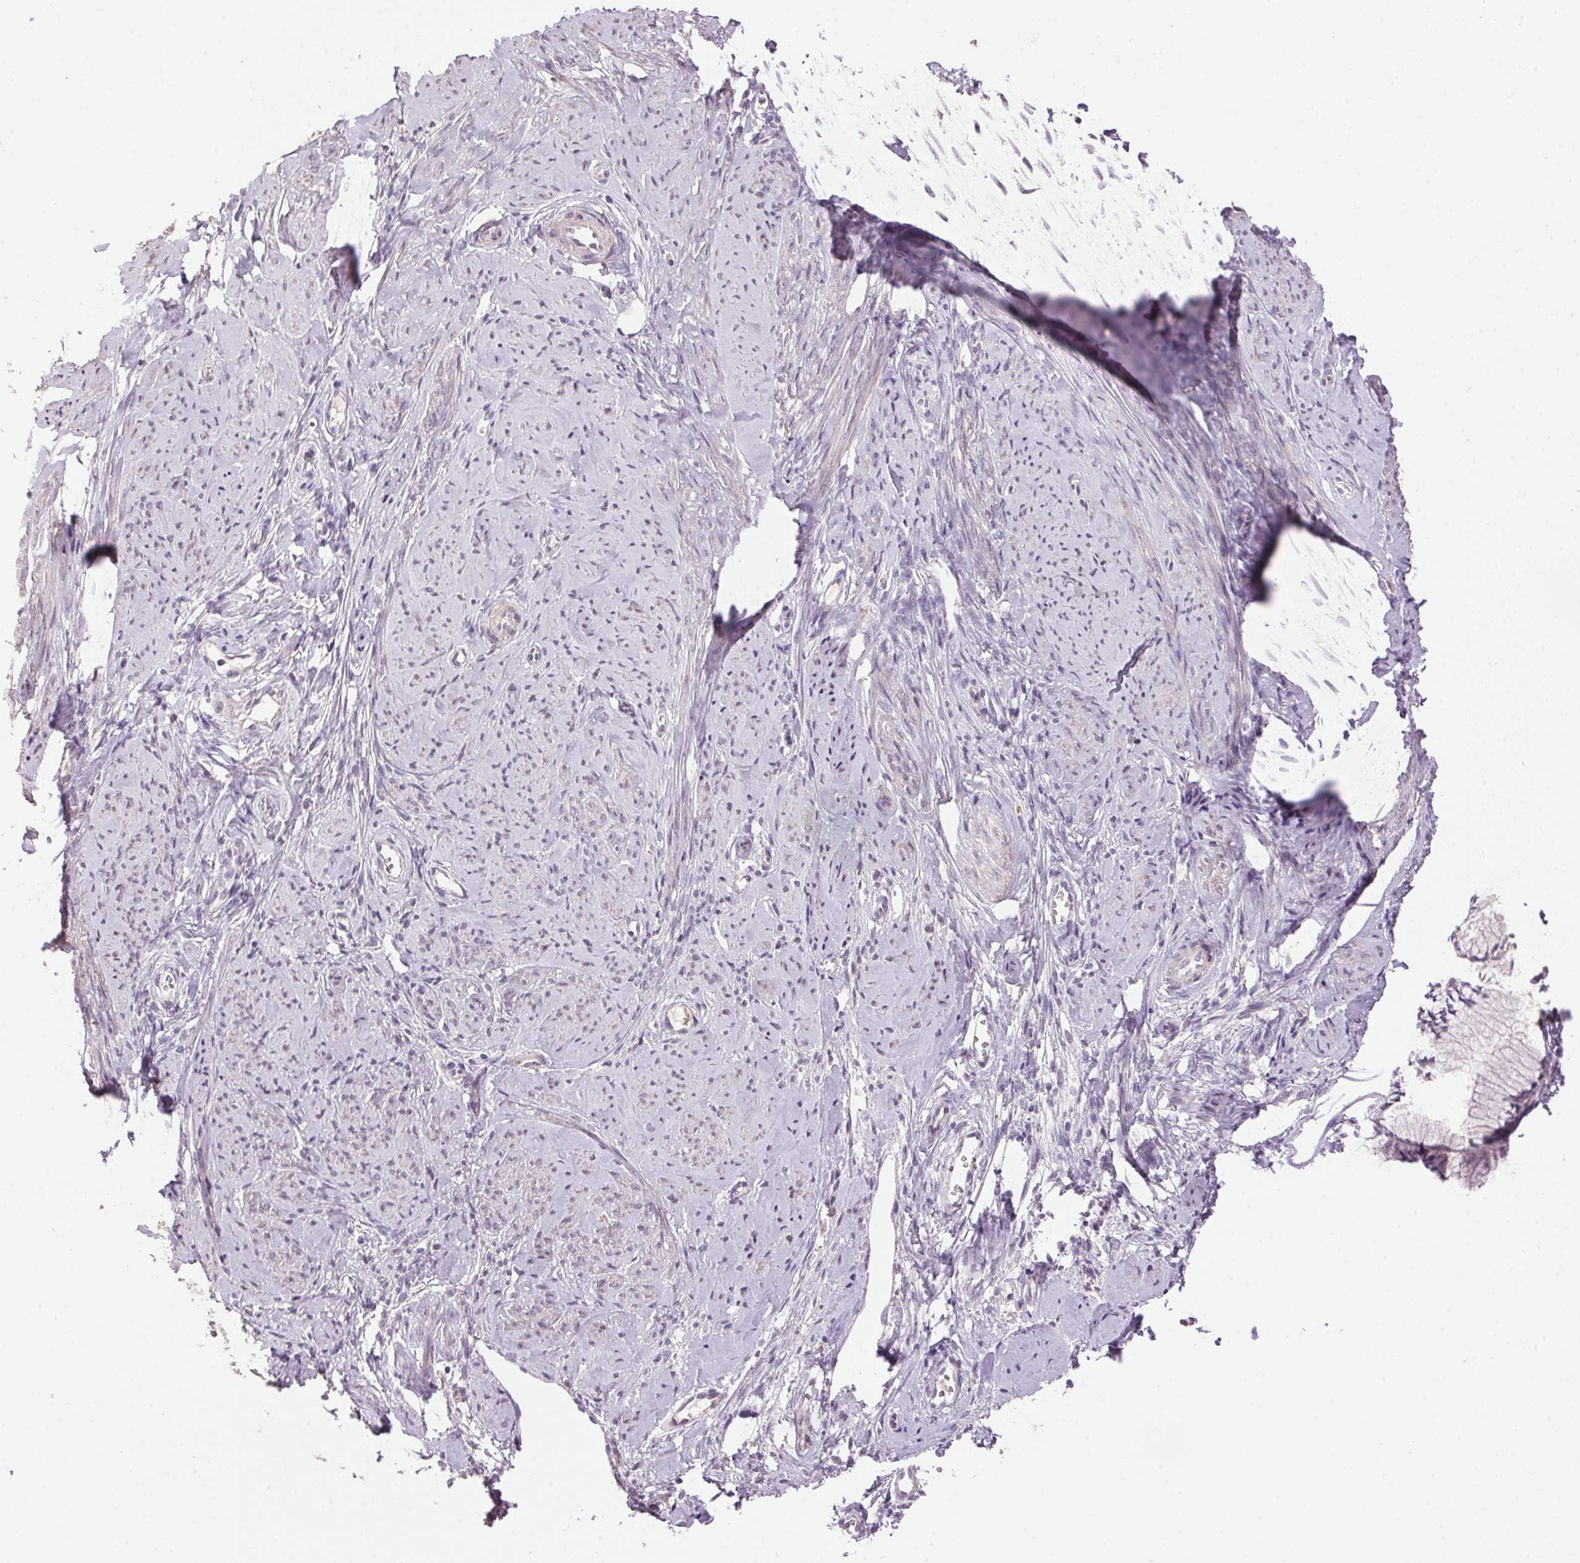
{"staining": {"intensity": "negative", "quantity": "none", "location": "none"}, "tissue": "smooth muscle", "cell_type": "Smooth muscle cells", "image_type": "normal", "snomed": [{"axis": "morphology", "description": "Normal tissue, NOS"}, {"axis": "topography", "description": "Smooth muscle"}], "caption": "Smooth muscle cells are negative for brown protein staining in unremarkable smooth muscle. (DAB (3,3'-diaminobenzidine) IHC, high magnification).", "gene": "LYZL6", "patient": {"sex": "female", "age": 48}}